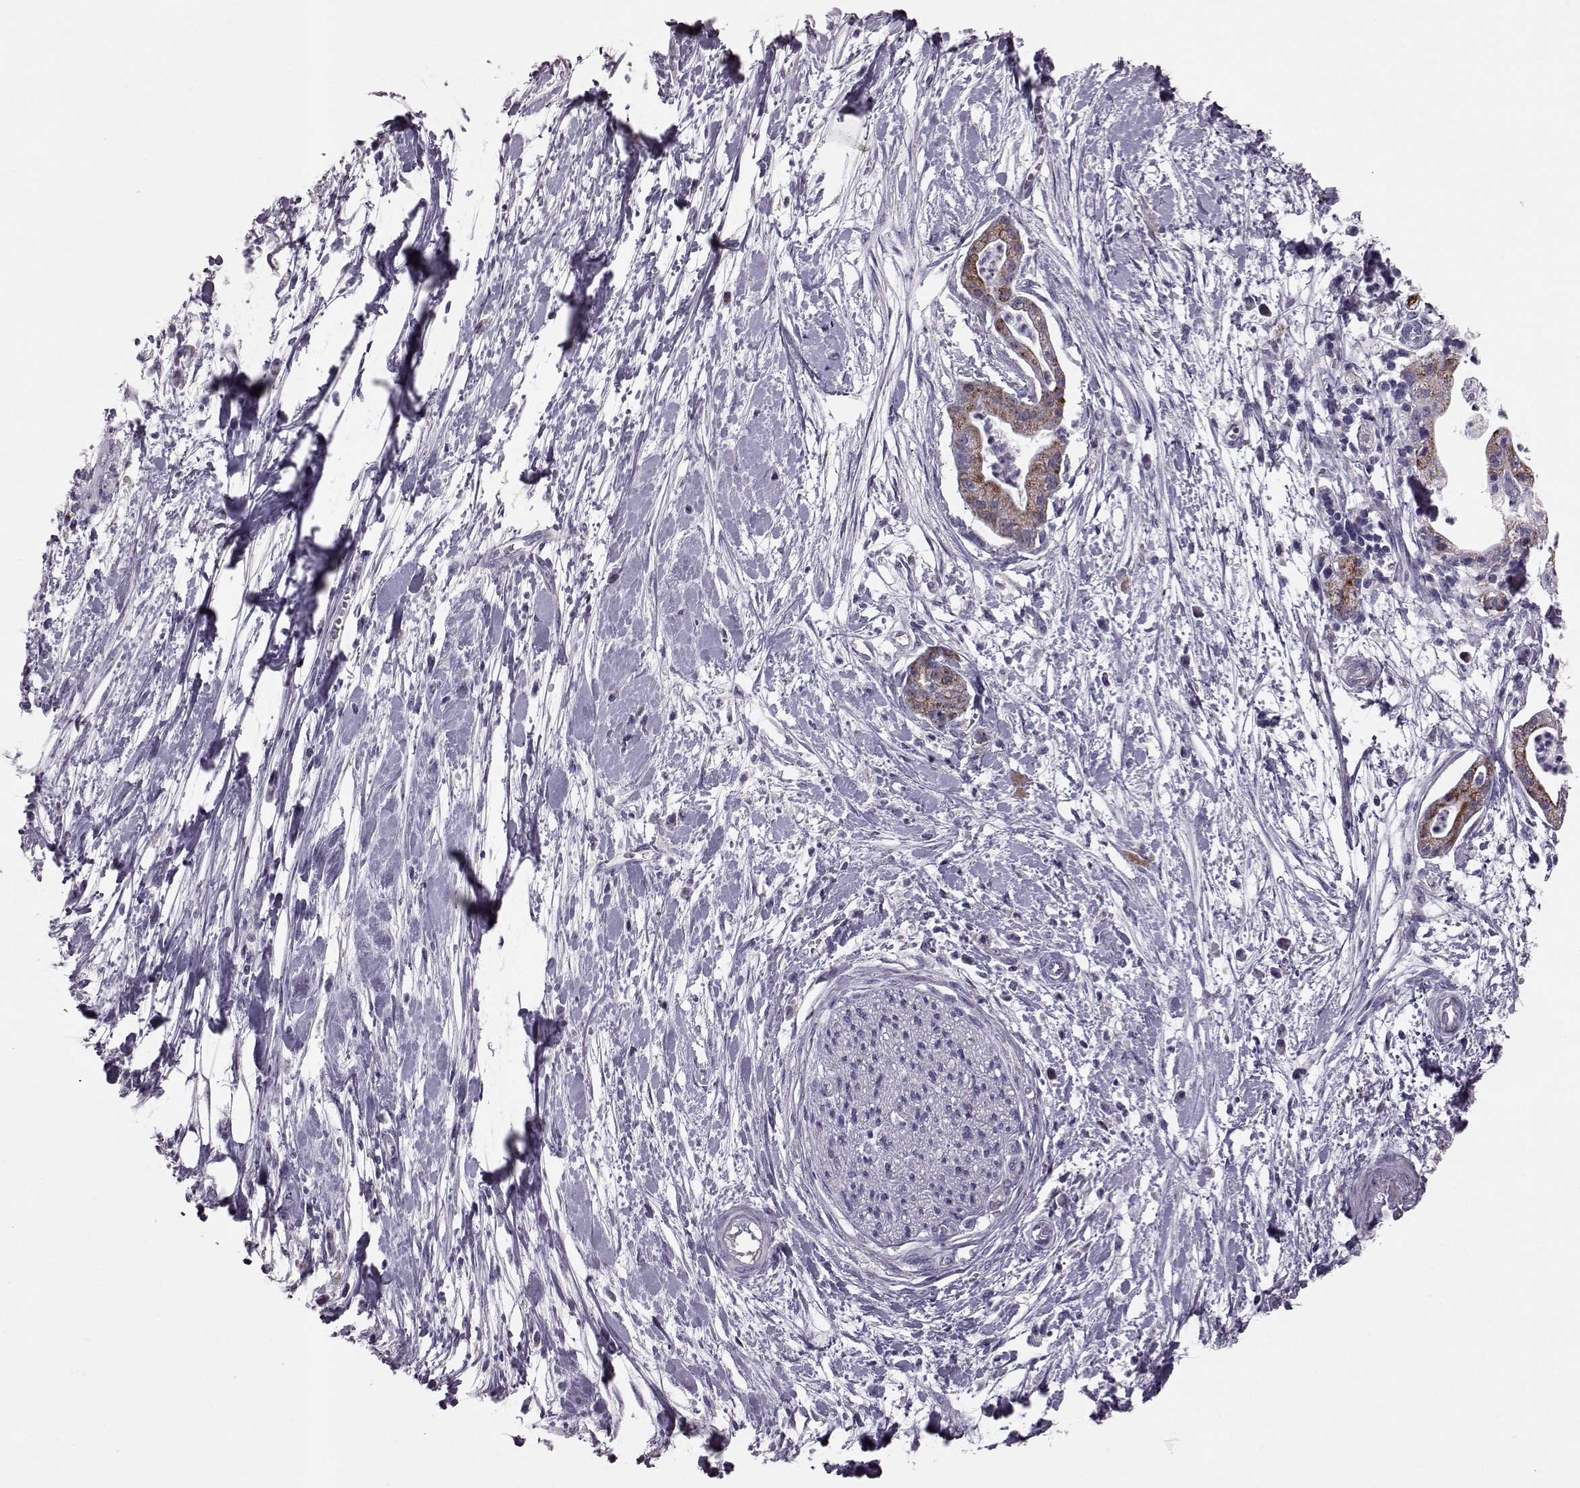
{"staining": {"intensity": "strong", "quantity": ">75%", "location": "cytoplasmic/membranous"}, "tissue": "pancreatic cancer", "cell_type": "Tumor cells", "image_type": "cancer", "snomed": [{"axis": "morphology", "description": "Normal tissue, NOS"}, {"axis": "morphology", "description": "Adenocarcinoma, NOS"}, {"axis": "topography", "description": "Lymph node"}, {"axis": "topography", "description": "Pancreas"}], "caption": "Pancreatic cancer (adenocarcinoma) stained with a protein marker reveals strong staining in tumor cells.", "gene": "RIMS2", "patient": {"sex": "female", "age": 58}}